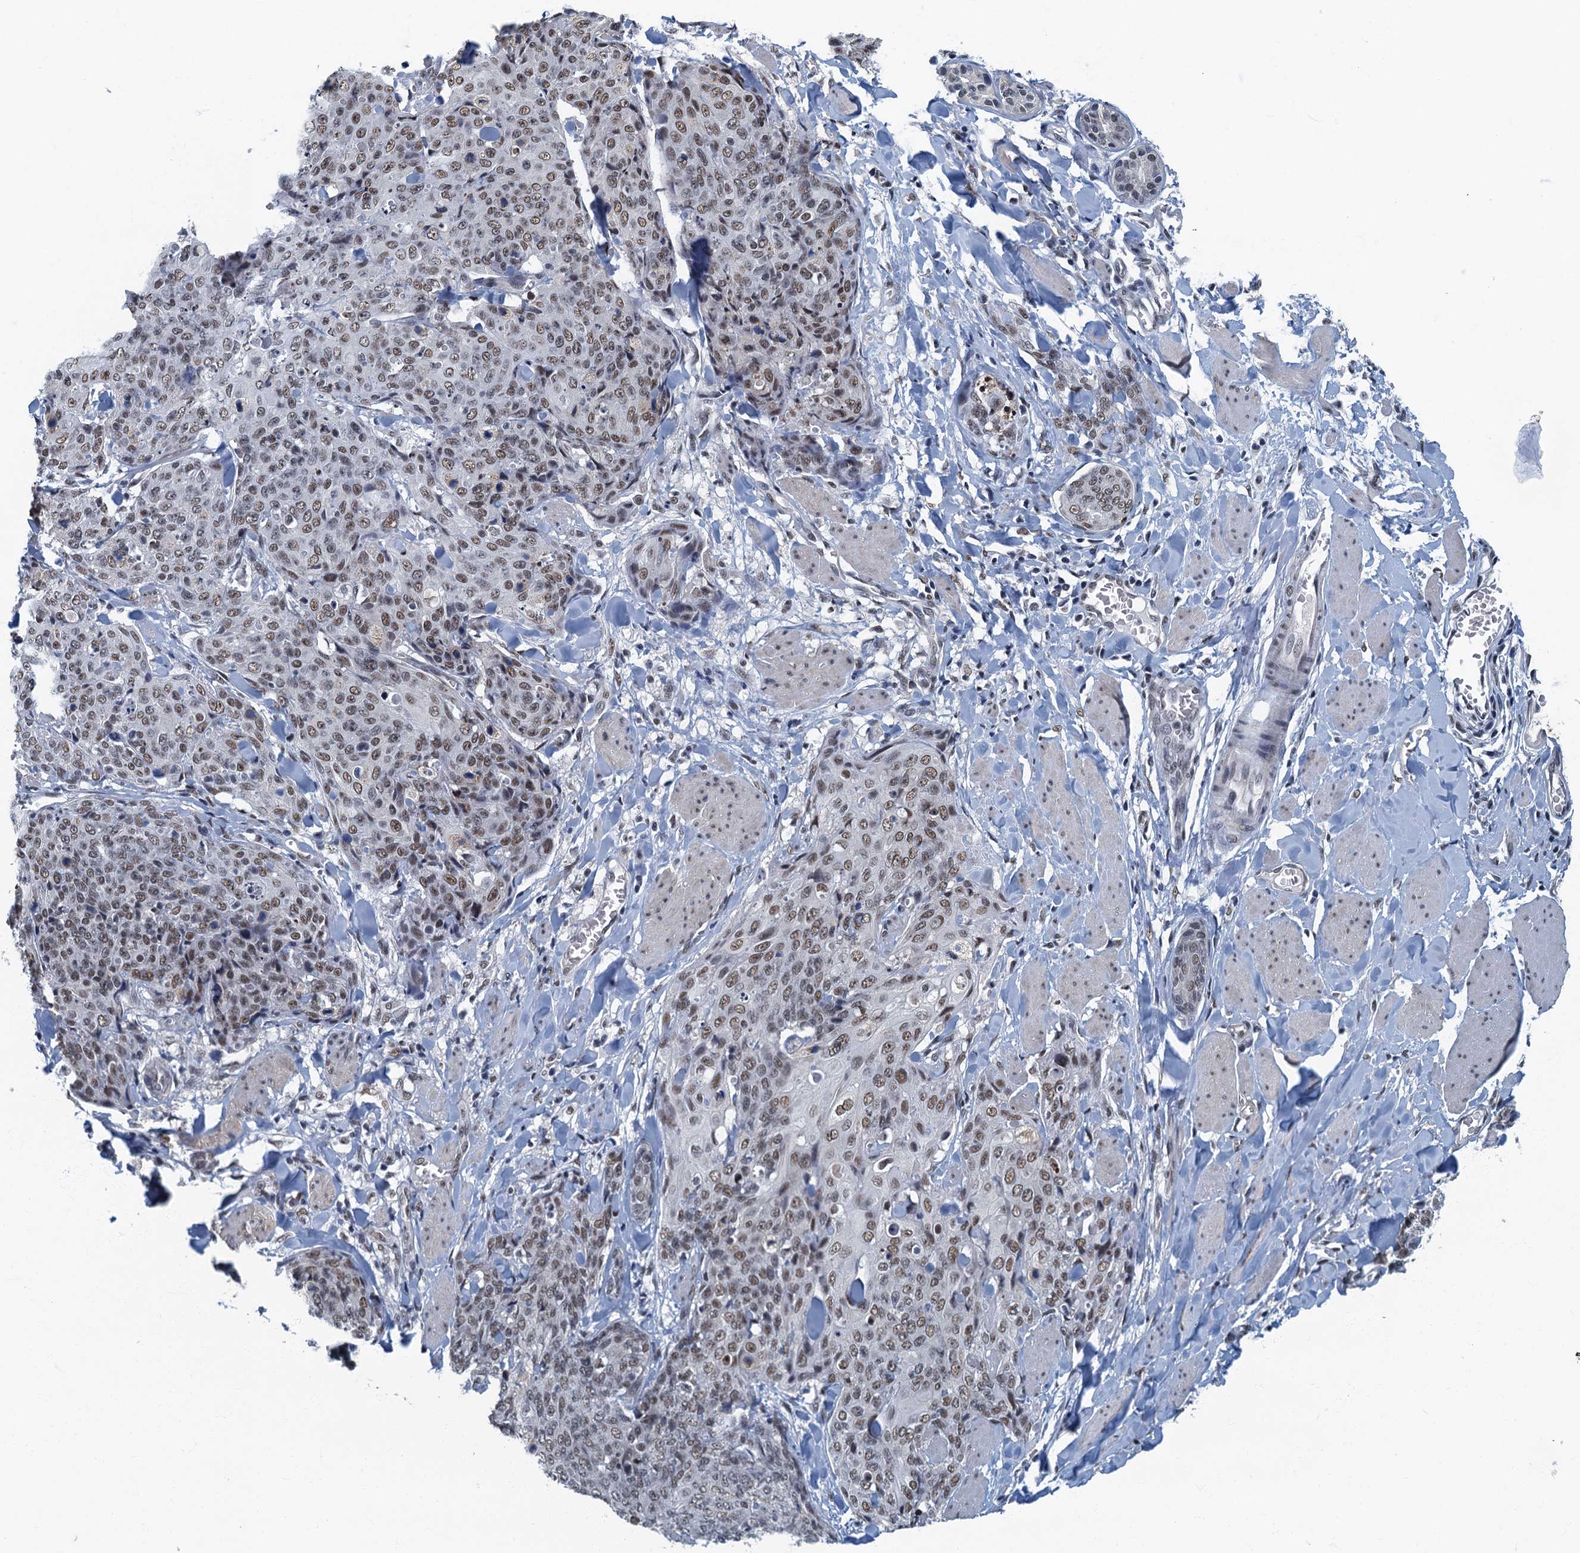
{"staining": {"intensity": "moderate", "quantity": ">75%", "location": "nuclear"}, "tissue": "skin cancer", "cell_type": "Tumor cells", "image_type": "cancer", "snomed": [{"axis": "morphology", "description": "Squamous cell carcinoma, NOS"}, {"axis": "topography", "description": "Skin"}, {"axis": "topography", "description": "Vulva"}], "caption": "Skin cancer was stained to show a protein in brown. There is medium levels of moderate nuclear positivity in approximately >75% of tumor cells.", "gene": "GADL1", "patient": {"sex": "female", "age": 85}}